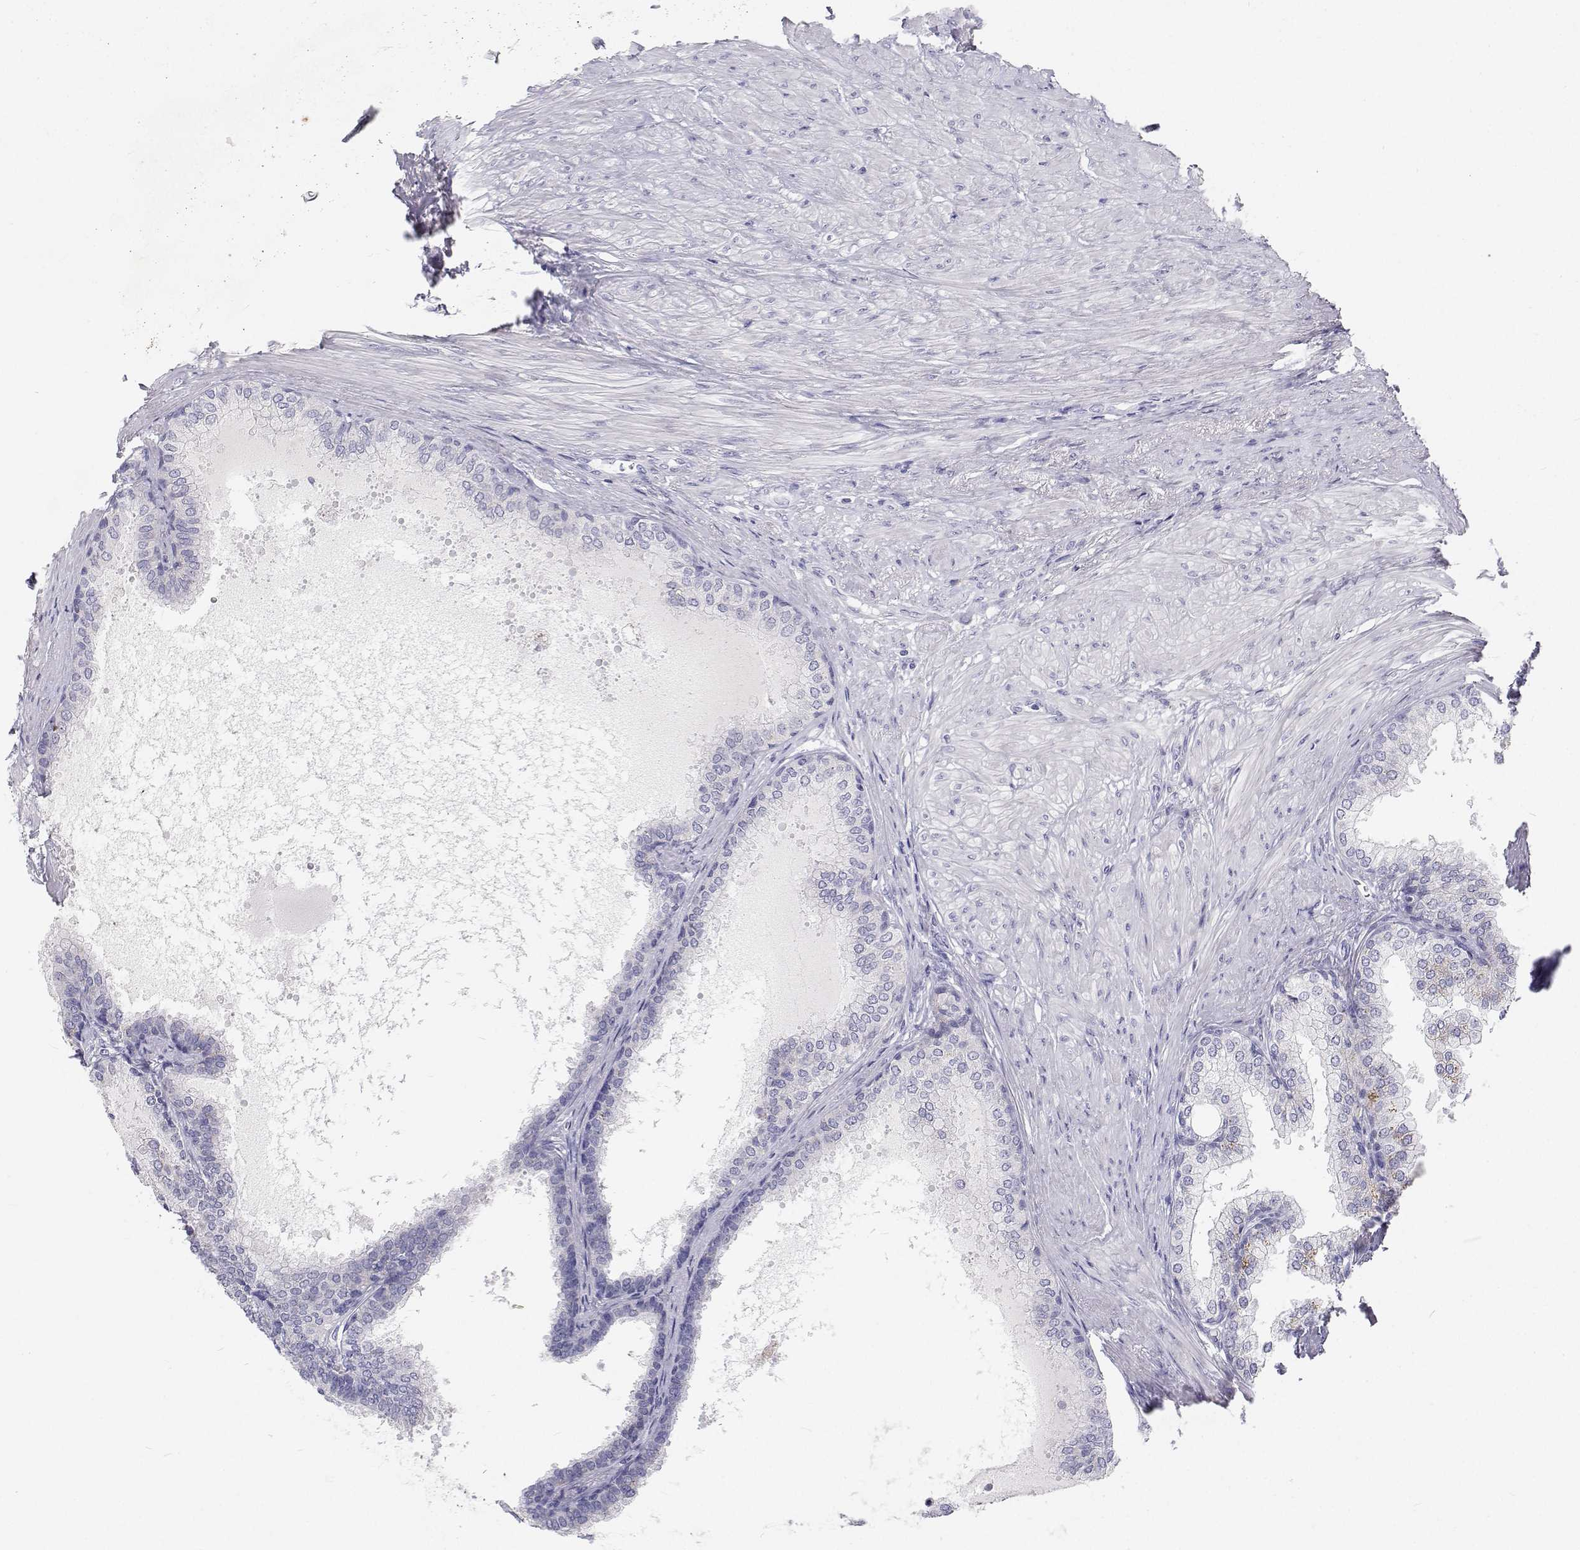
{"staining": {"intensity": "negative", "quantity": "none", "location": "none"}, "tissue": "prostate", "cell_type": "Glandular cells", "image_type": "normal", "snomed": [{"axis": "morphology", "description": "Normal tissue, NOS"}, {"axis": "topography", "description": "Prostate"}, {"axis": "topography", "description": "Peripheral nerve tissue"}], "caption": "The image demonstrates no staining of glandular cells in normal prostate.", "gene": "NCR2", "patient": {"sex": "male", "age": 55}}